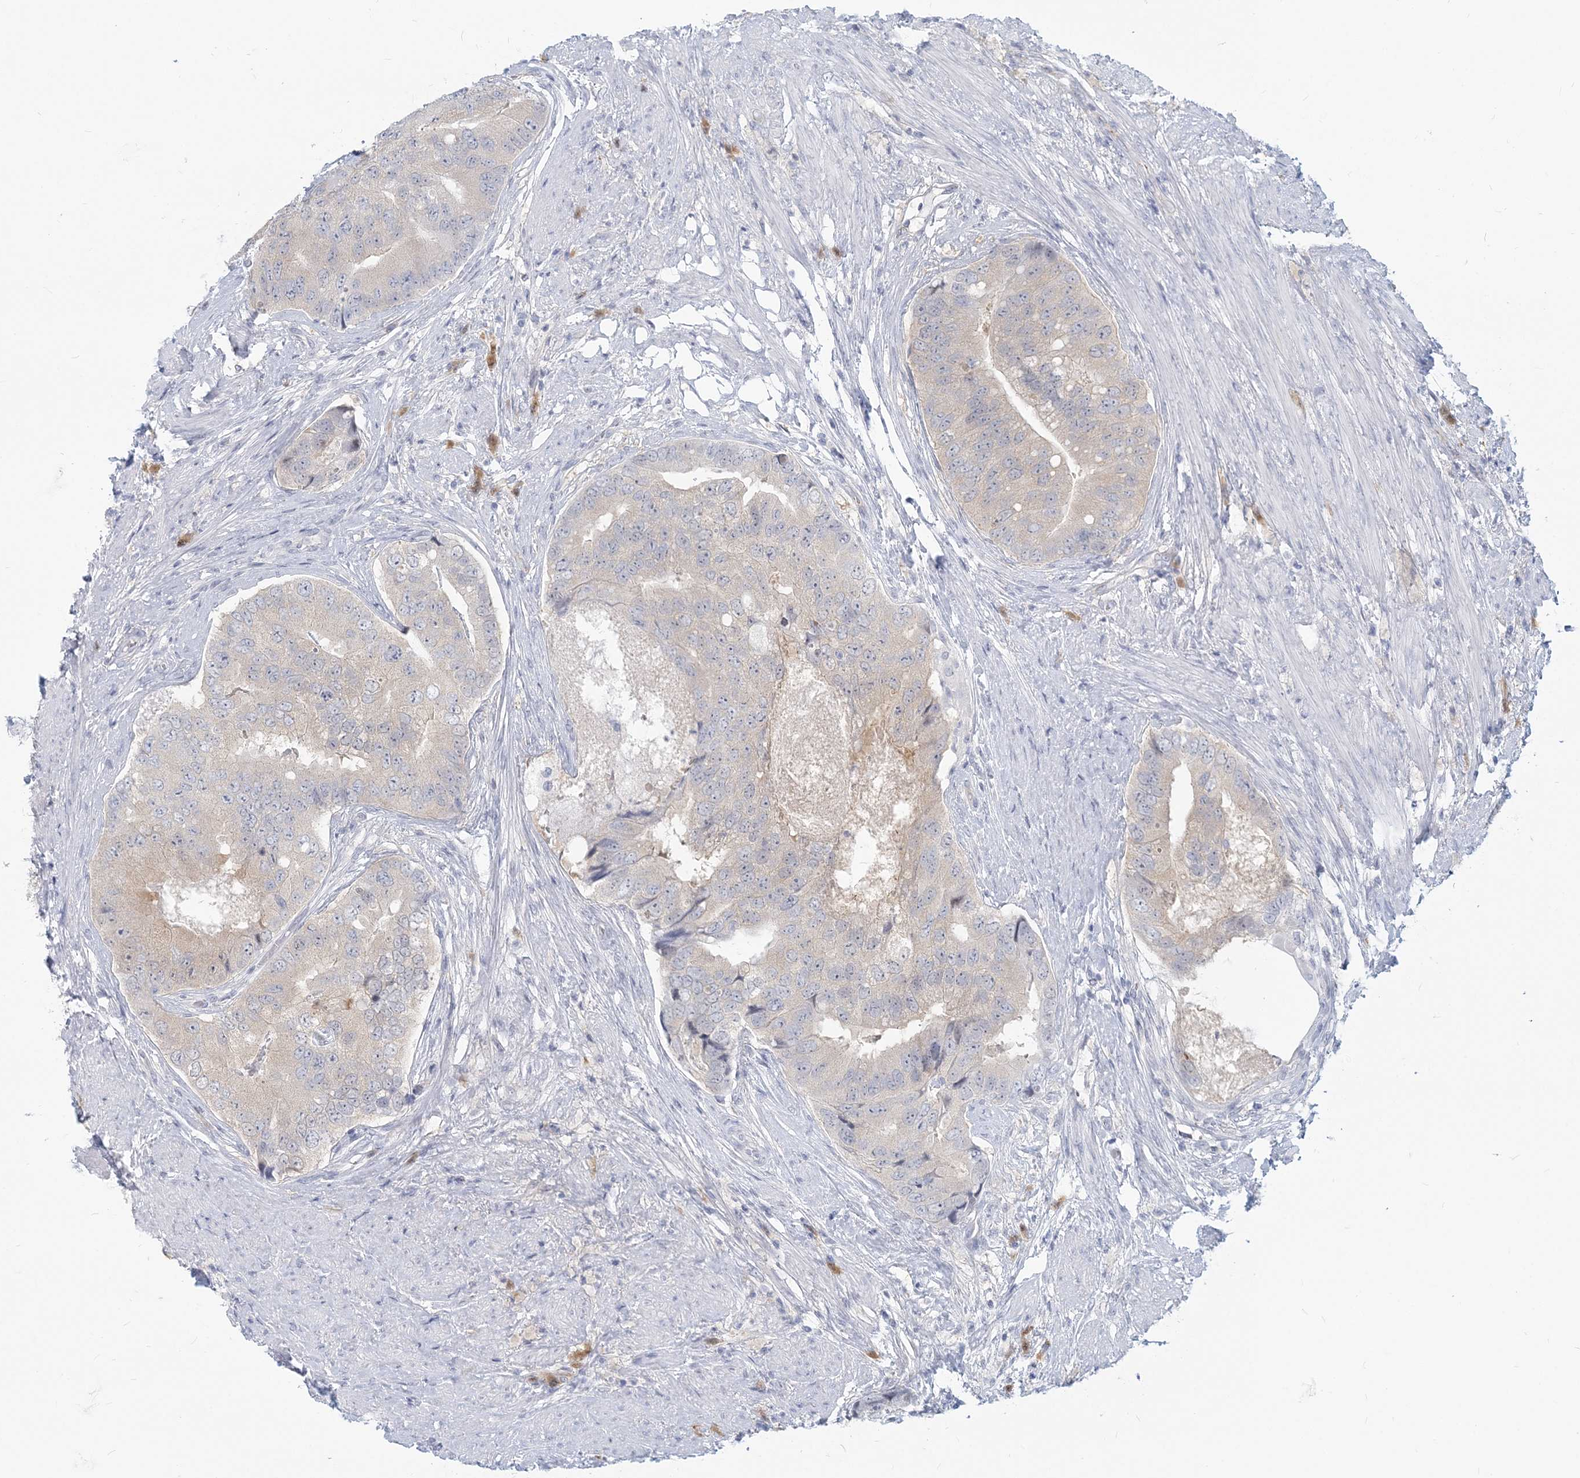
{"staining": {"intensity": "negative", "quantity": "none", "location": "none"}, "tissue": "prostate cancer", "cell_type": "Tumor cells", "image_type": "cancer", "snomed": [{"axis": "morphology", "description": "Adenocarcinoma, High grade"}, {"axis": "topography", "description": "Prostate"}], "caption": "There is no significant expression in tumor cells of prostate cancer.", "gene": "GMPPA", "patient": {"sex": "male", "age": 70}}